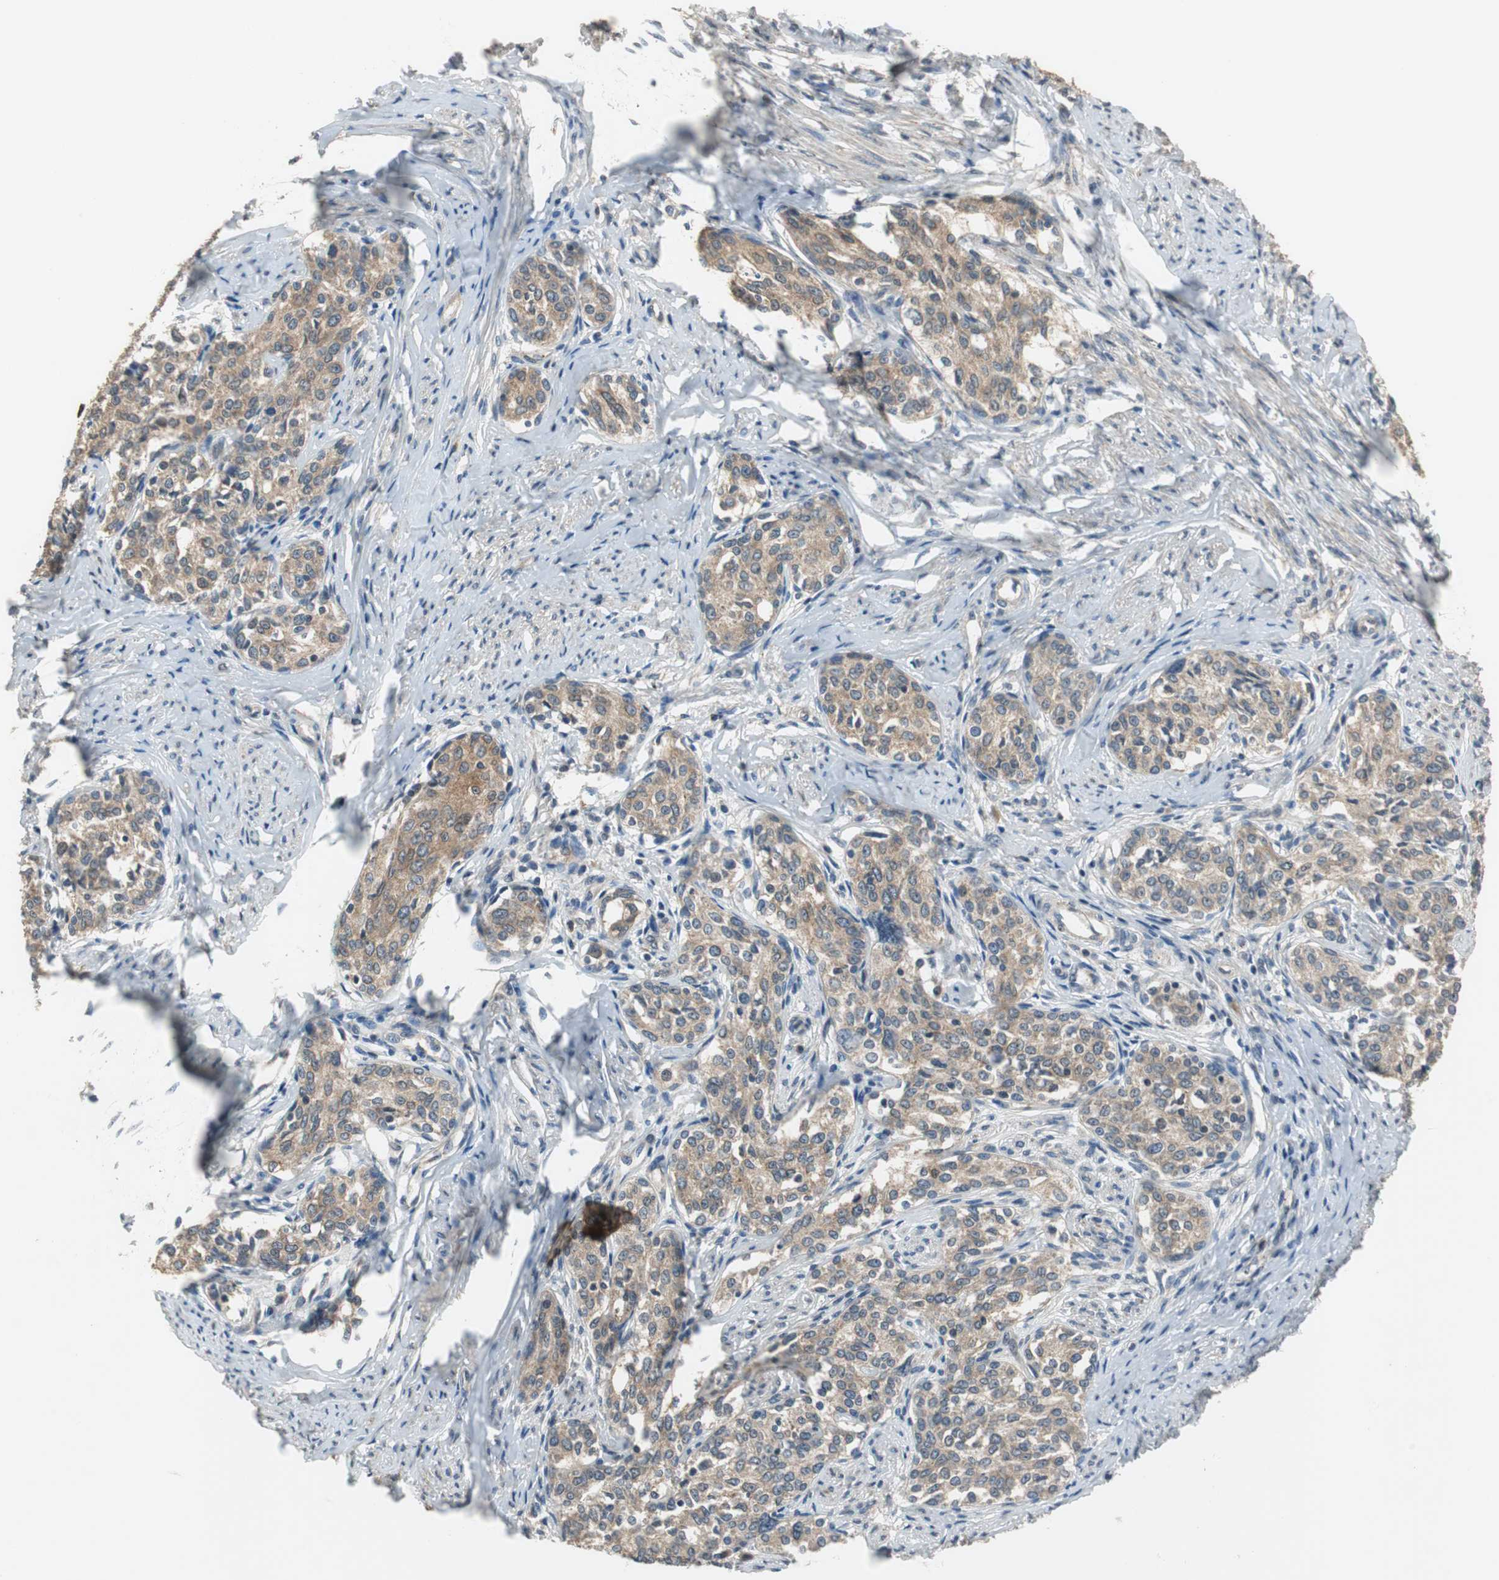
{"staining": {"intensity": "moderate", "quantity": ">75%", "location": "cytoplasmic/membranous"}, "tissue": "cervical cancer", "cell_type": "Tumor cells", "image_type": "cancer", "snomed": [{"axis": "morphology", "description": "Squamous cell carcinoma, NOS"}, {"axis": "morphology", "description": "Adenocarcinoma, NOS"}, {"axis": "topography", "description": "Cervix"}], "caption": "Cervical adenocarcinoma was stained to show a protein in brown. There is medium levels of moderate cytoplasmic/membranous expression in approximately >75% of tumor cells. Nuclei are stained in blue.", "gene": "PI4KB", "patient": {"sex": "female", "age": 52}}